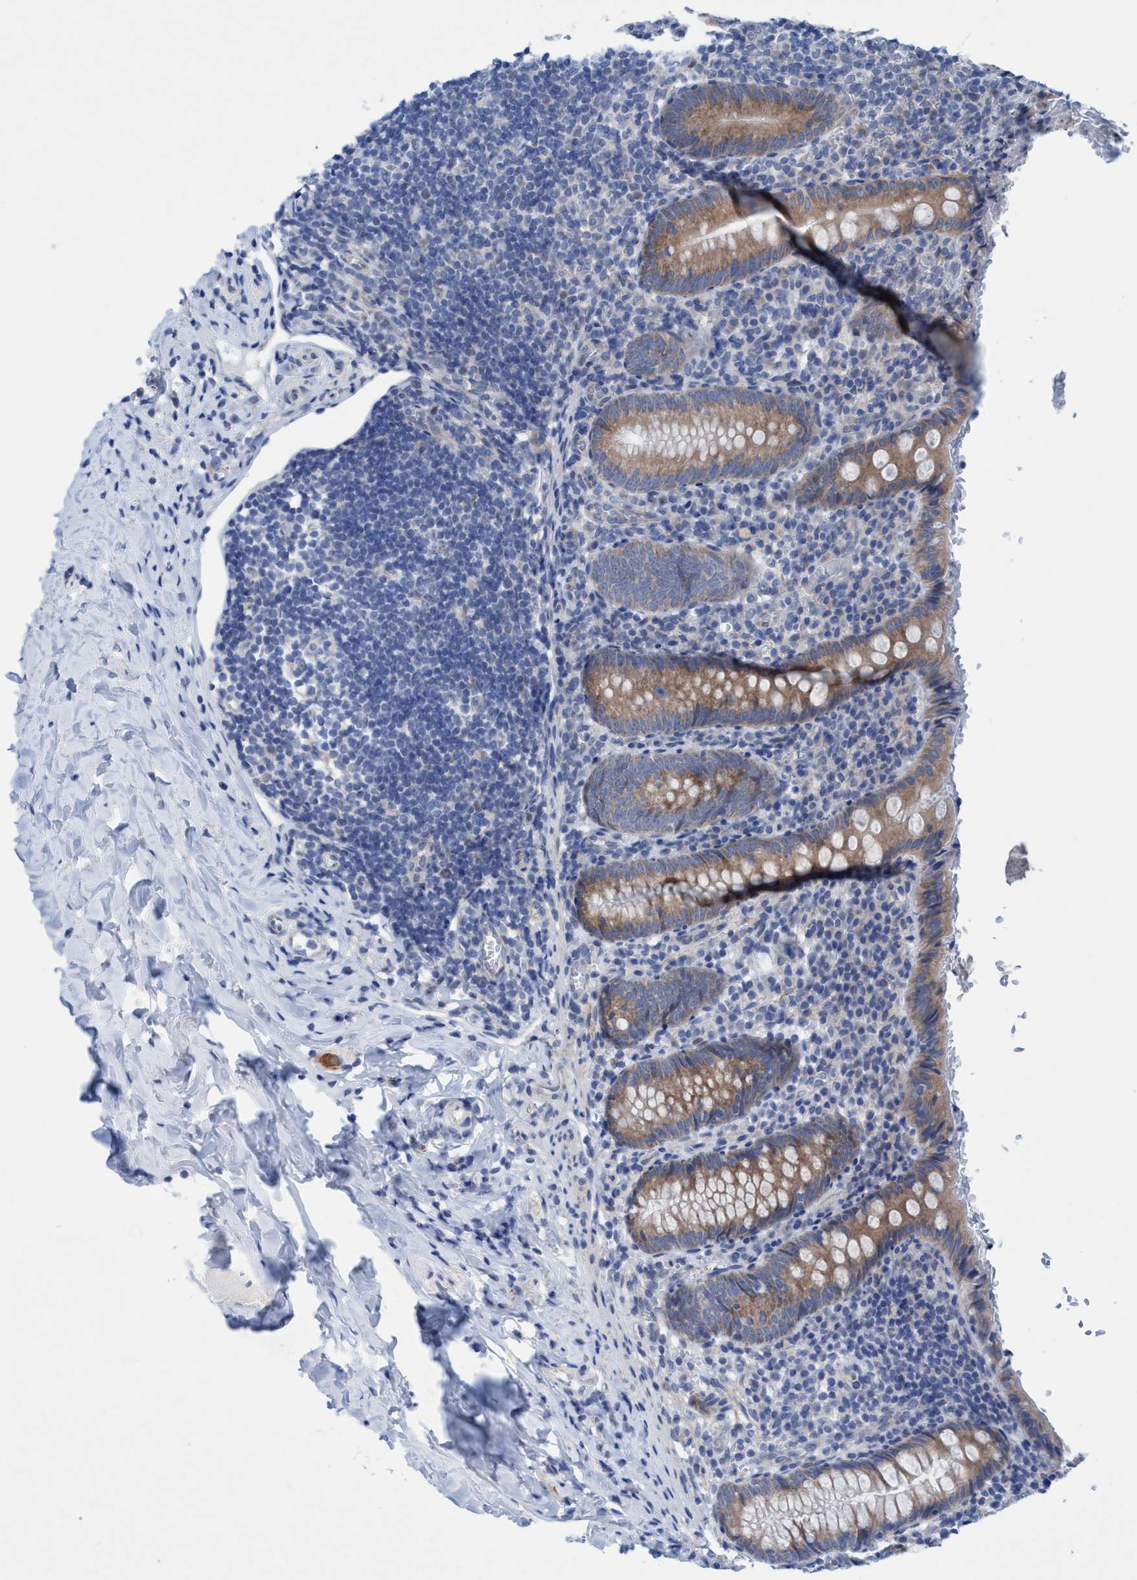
{"staining": {"intensity": "moderate", "quantity": ">75%", "location": "cytoplasmic/membranous"}, "tissue": "appendix", "cell_type": "Glandular cells", "image_type": "normal", "snomed": [{"axis": "morphology", "description": "Normal tissue, NOS"}, {"axis": "topography", "description": "Appendix"}], "caption": "DAB (3,3'-diaminobenzidine) immunohistochemical staining of benign appendix demonstrates moderate cytoplasmic/membranous protein positivity in approximately >75% of glandular cells.", "gene": "RSAD1", "patient": {"sex": "female", "age": 10}}